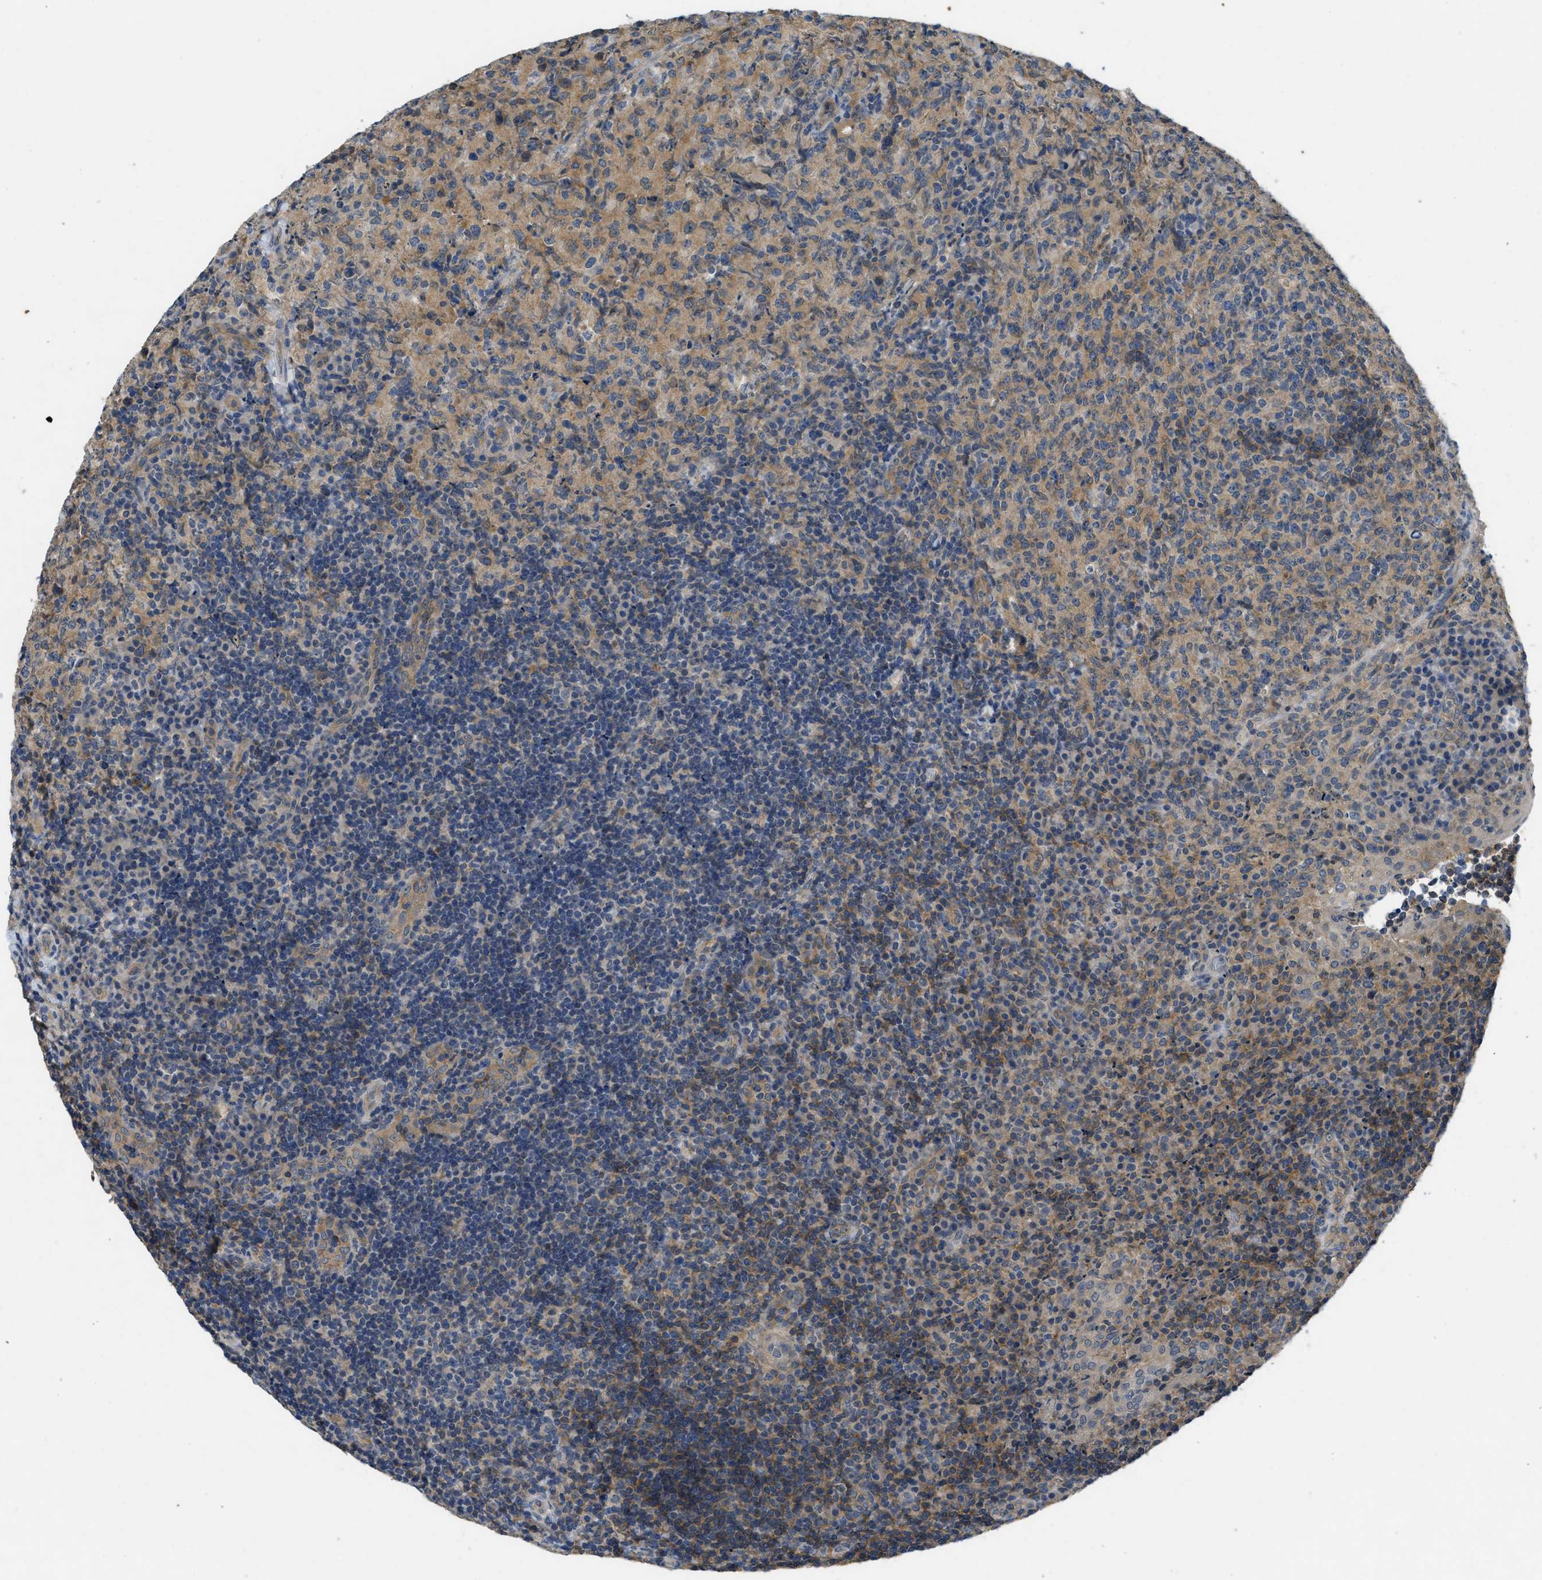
{"staining": {"intensity": "moderate", "quantity": "25%-75%", "location": "cytoplasmic/membranous"}, "tissue": "lymphoma", "cell_type": "Tumor cells", "image_type": "cancer", "snomed": [{"axis": "morphology", "description": "Malignant lymphoma, non-Hodgkin's type, High grade"}, {"axis": "topography", "description": "Tonsil"}], "caption": "This photomicrograph demonstrates immunohistochemistry (IHC) staining of human lymphoma, with medium moderate cytoplasmic/membranous staining in approximately 25%-75% of tumor cells.", "gene": "PPP3CA", "patient": {"sex": "female", "age": 36}}